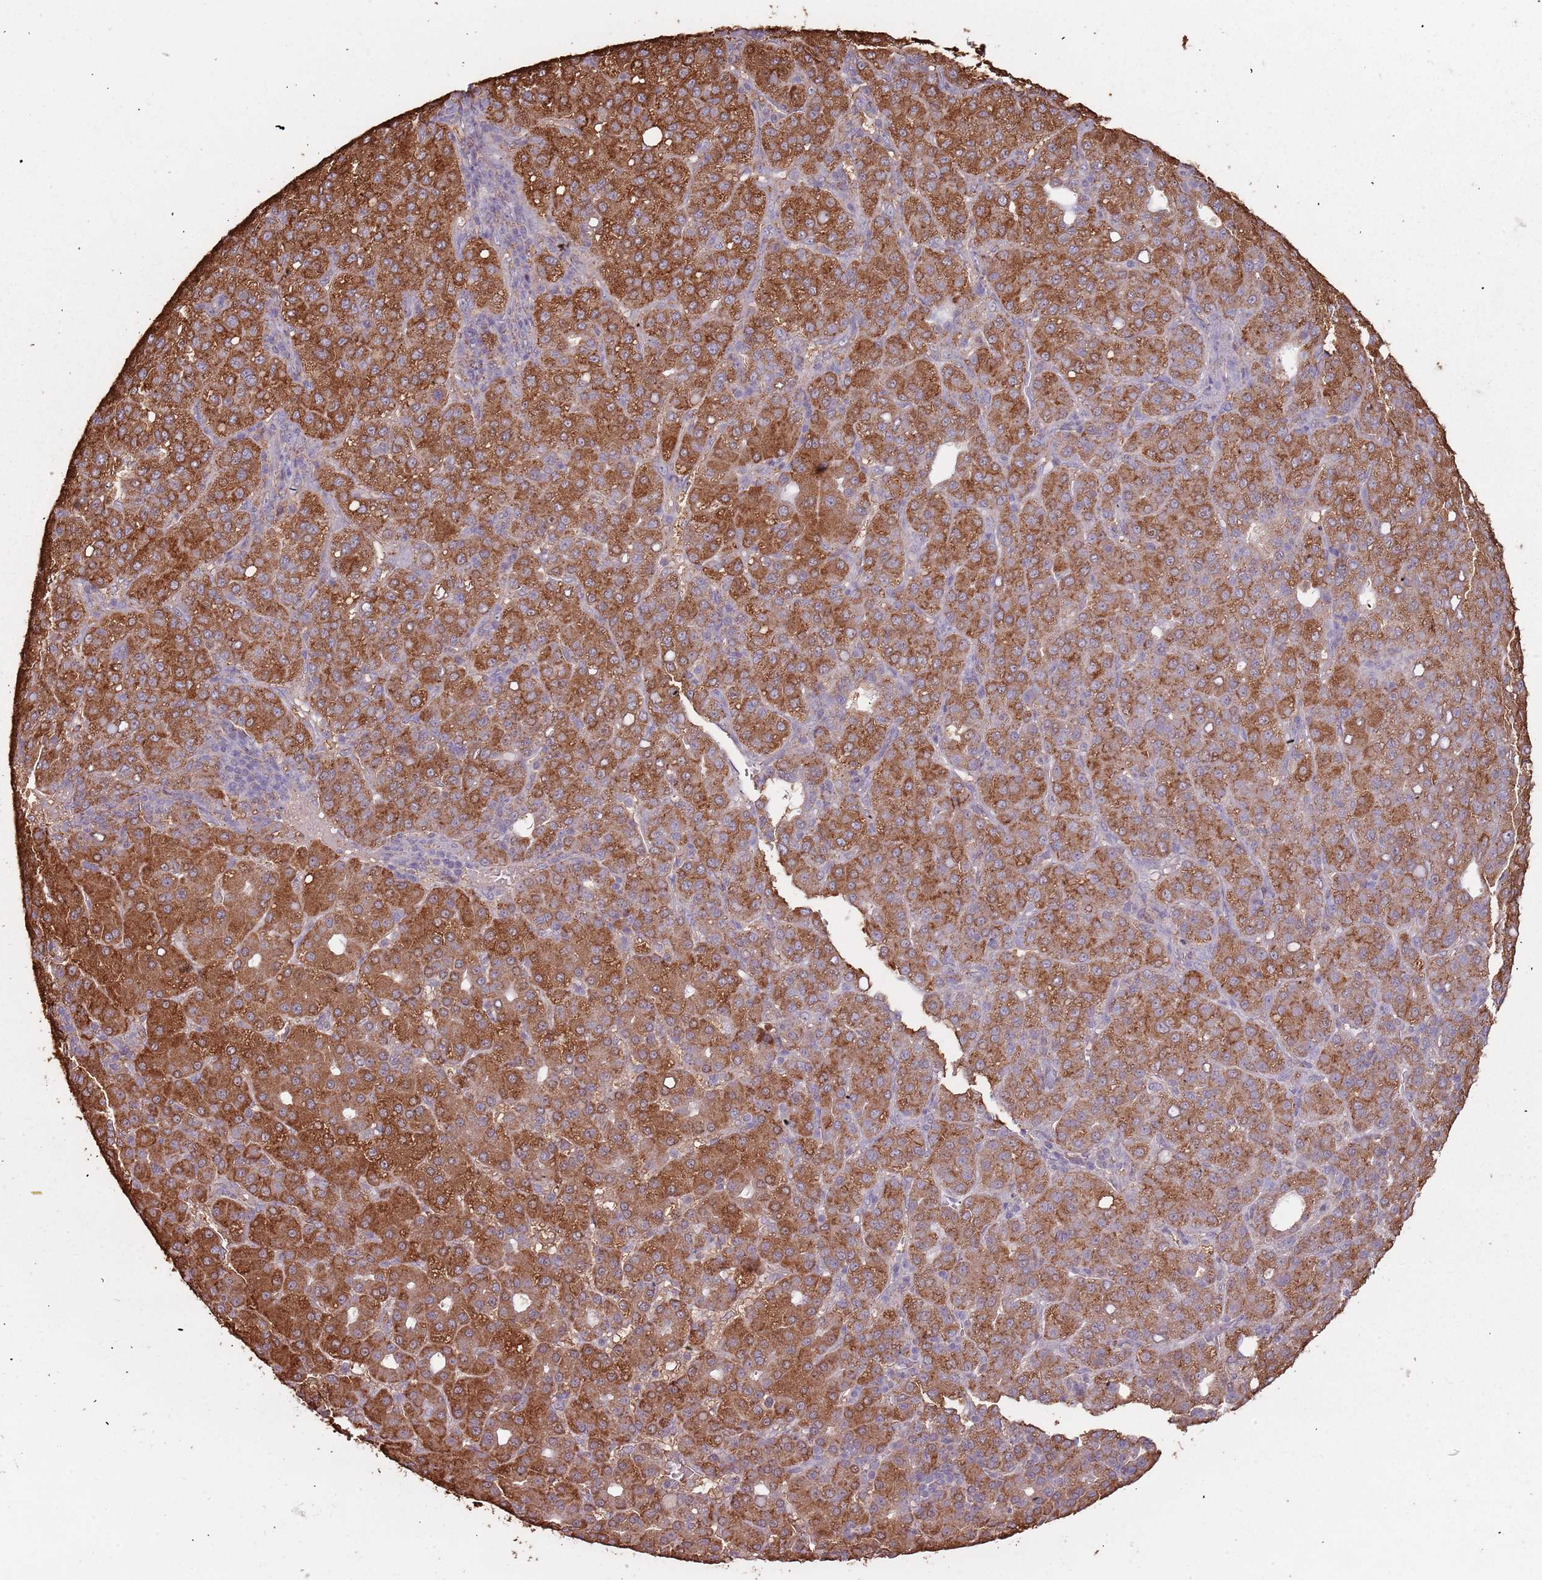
{"staining": {"intensity": "strong", "quantity": ">75%", "location": "cytoplasmic/membranous"}, "tissue": "liver cancer", "cell_type": "Tumor cells", "image_type": "cancer", "snomed": [{"axis": "morphology", "description": "Carcinoma, Hepatocellular, NOS"}, {"axis": "topography", "description": "Liver"}], "caption": "Hepatocellular carcinoma (liver) stained with a brown dye demonstrates strong cytoplasmic/membranous positive expression in about >75% of tumor cells.", "gene": "ATOSB", "patient": {"sex": "male", "age": 65}}